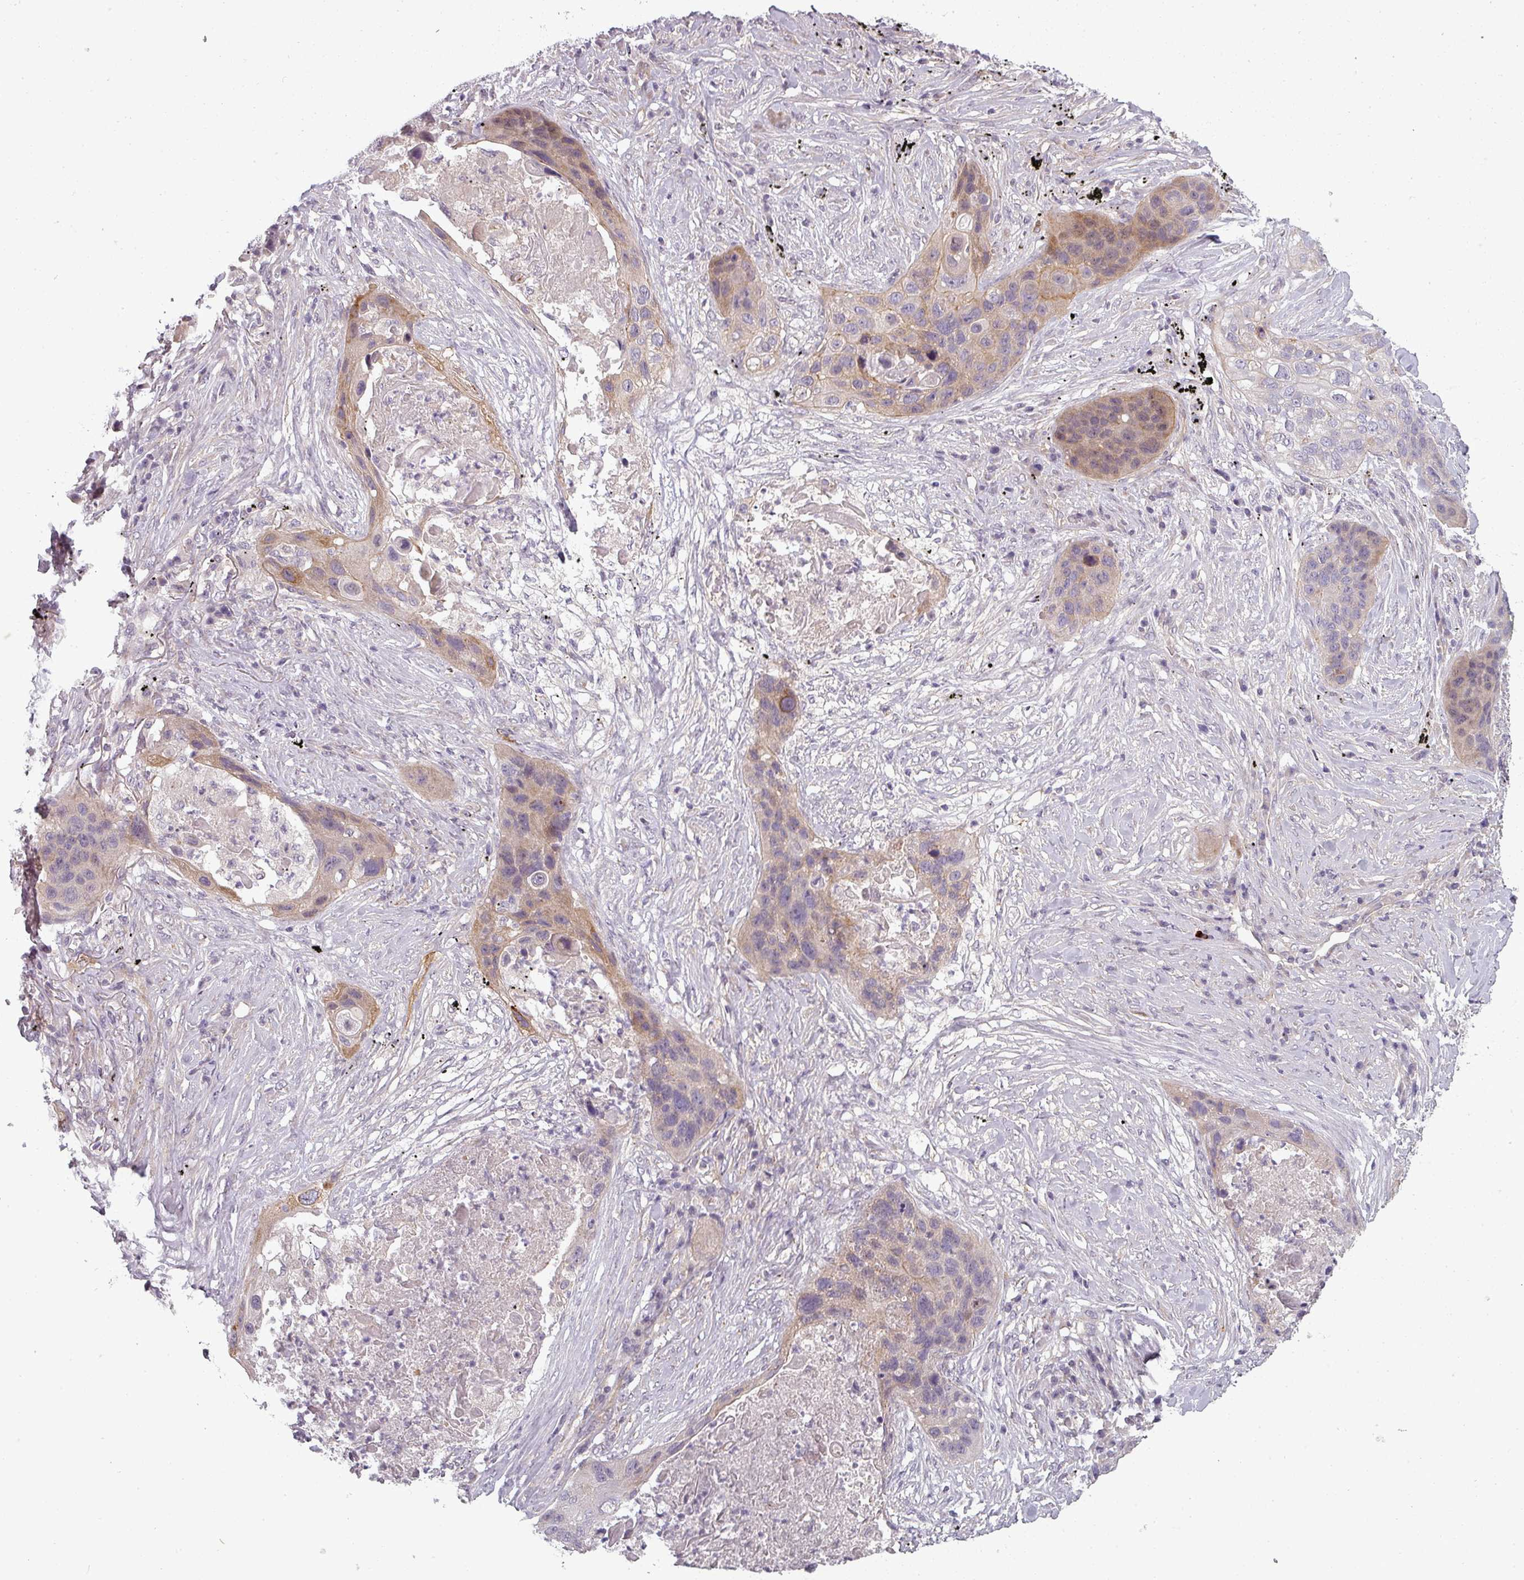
{"staining": {"intensity": "weak", "quantity": "<25%", "location": "cytoplasmic/membranous"}, "tissue": "lung cancer", "cell_type": "Tumor cells", "image_type": "cancer", "snomed": [{"axis": "morphology", "description": "Squamous cell carcinoma, NOS"}, {"axis": "topography", "description": "Lung"}], "caption": "This image is of lung cancer stained with immunohistochemistry to label a protein in brown with the nuclei are counter-stained blue. There is no staining in tumor cells.", "gene": "SLC16A9", "patient": {"sex": "female", "age": 63}}